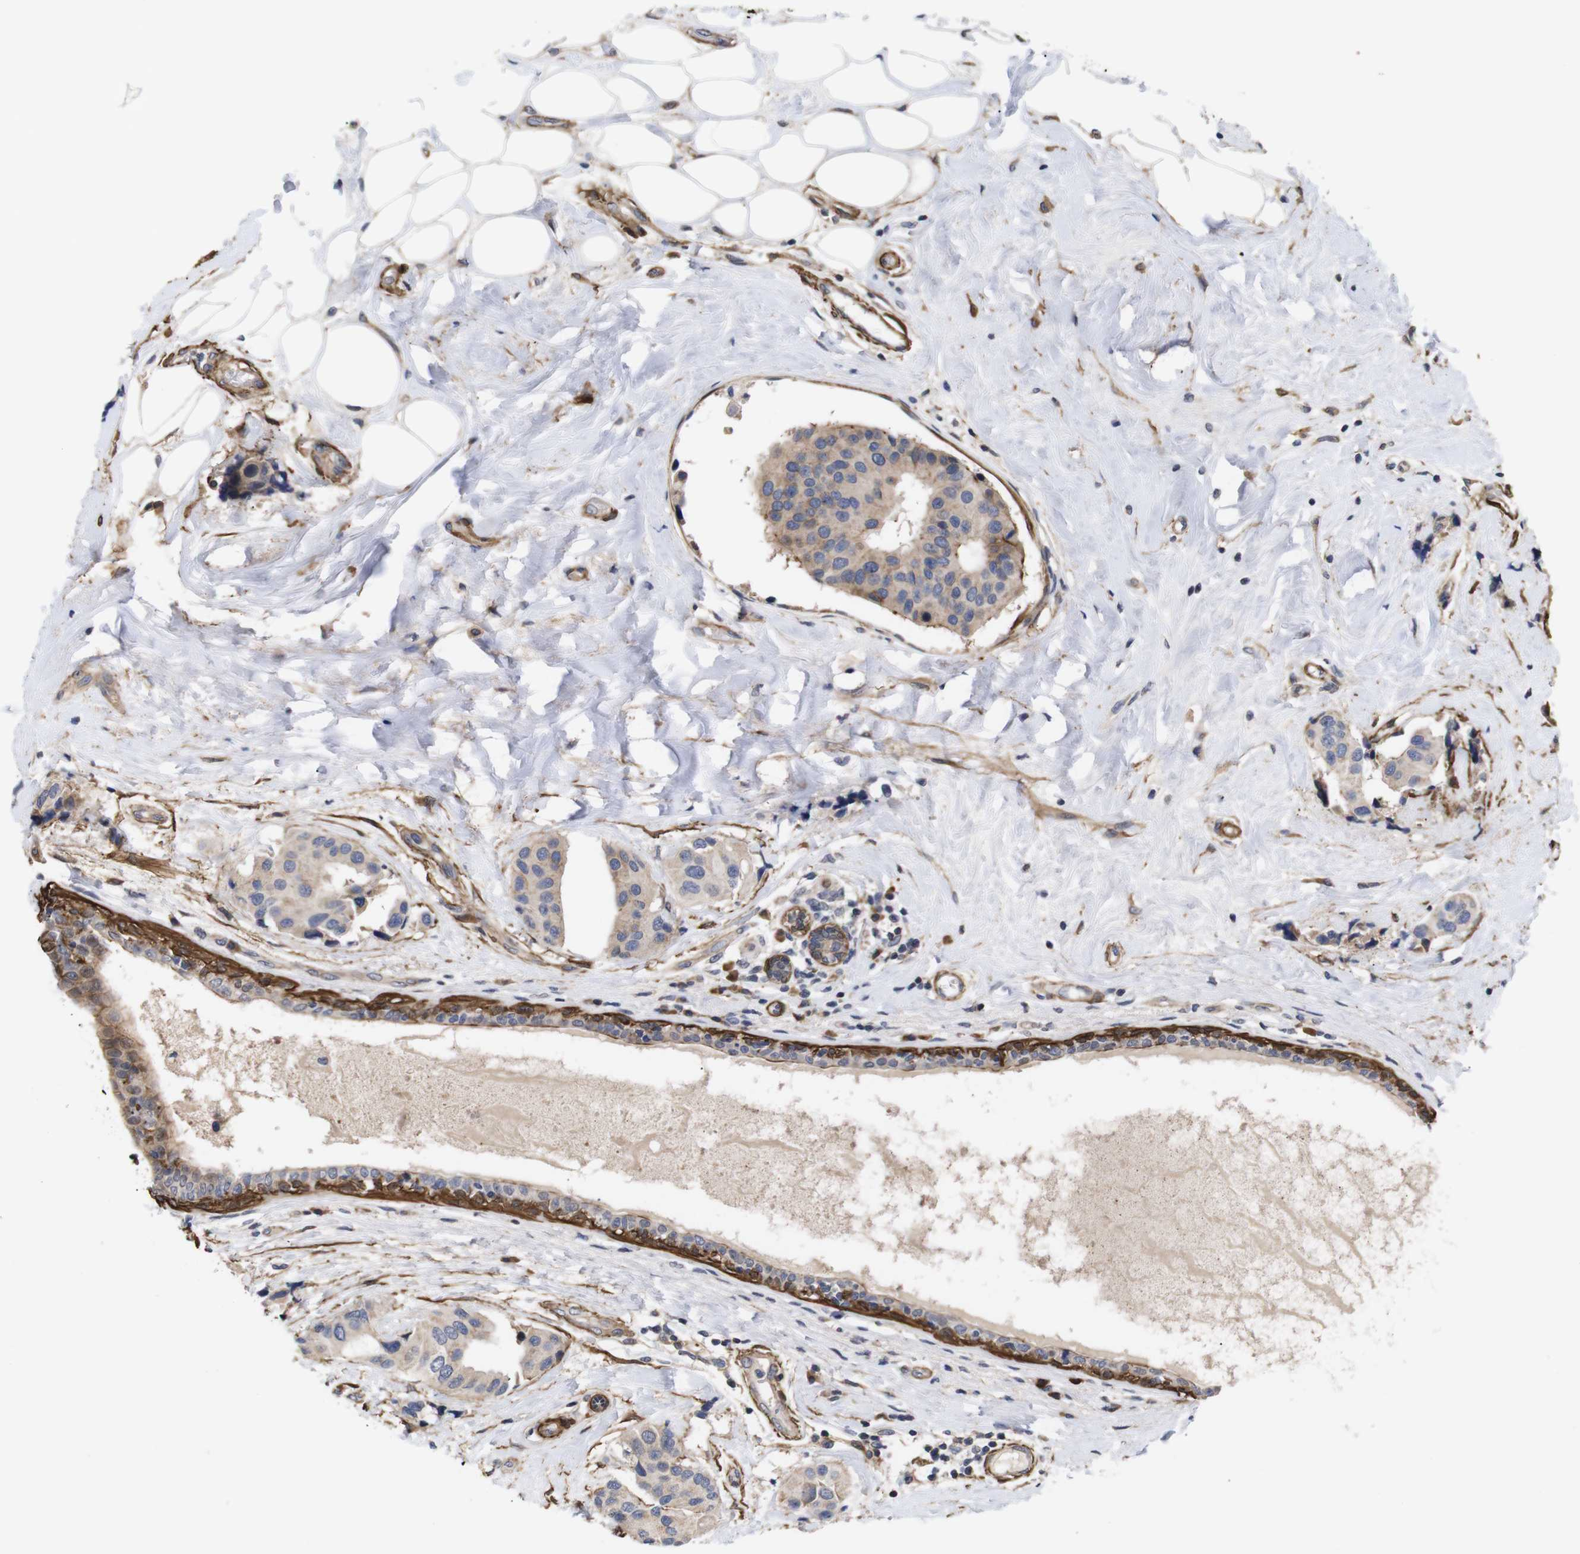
{"staining": {"intensity": "moderate", "quantity": ">75%", "location": "cytoplasmic/membranous"}, "tissue": "breast cancer", "cell_type": "Tumor cells", "image_type": "cancer", "snomed": [{"axis": "morphology", "description": "Normal tissue, NOS"}, {"axis": "morphology", "description": "Duct carcinoma"}, {"axis": "topography", "description": "Breast"}], "caption": "Breast invasive ductal carcinoma stained with immunohistochemistry (IHC) displays moderate cytoplasmic/membranous positivity in about >75% of tumor cells.", "gene": "PDLIM5", "patient": {"sex": "female", "age": 39}}